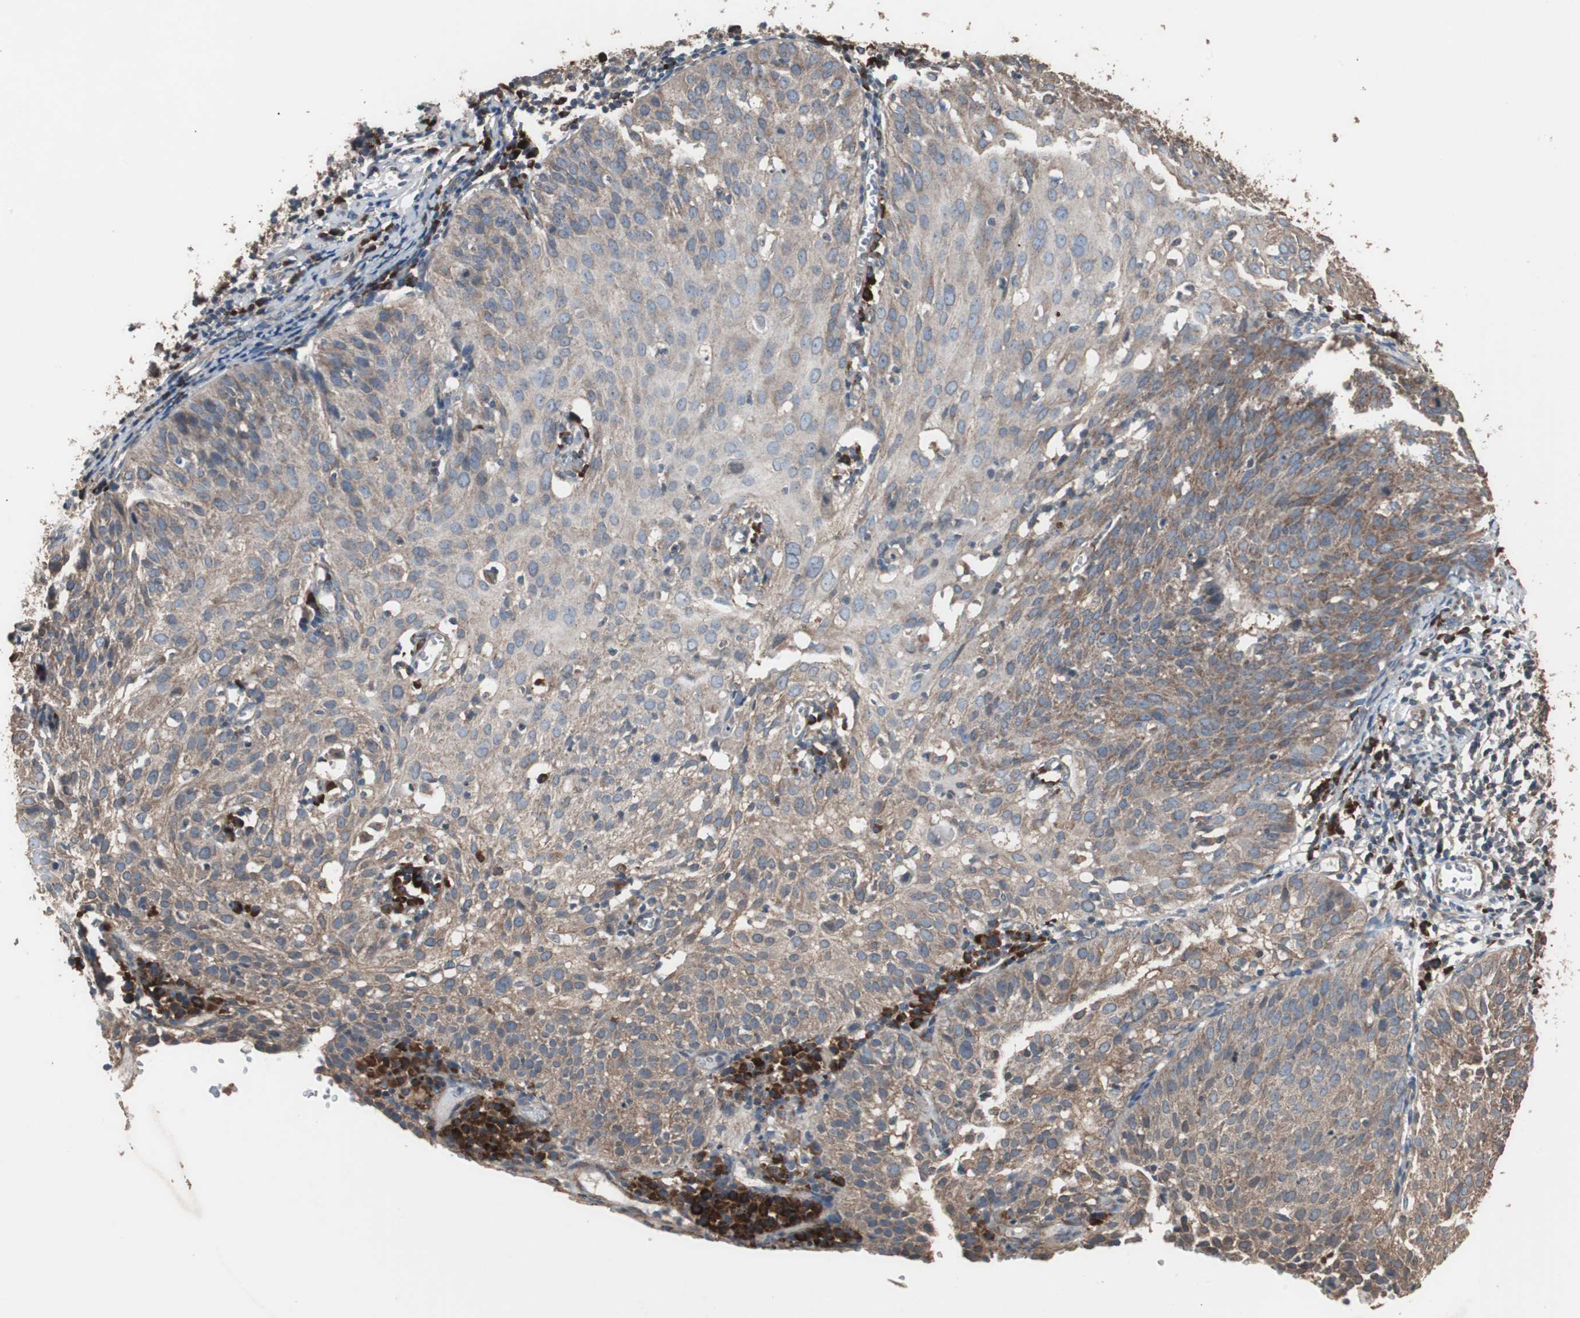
{"staining": {"intensity": "moderate", "quantity": ">75%", "location": "cytoplasmic/membranous"}, "tissue": "cervical cancer", "cell_type": "Tumor cells", "image_type": "cancer", "snomed": [{"axis": "morphology", "description": "Squamous cell carcinoma, NOS"}, {"axis": "topography", "description": "Cervix"}], "caption": "Human cervical squamous cell carcinoma stained with a brown dye reveals moderate cytoplasmic/membranous positive positivity in approximately >75% of tumor cells.", "gene": "LZTS1", "patient": {"sex": "female", "age": 38}}